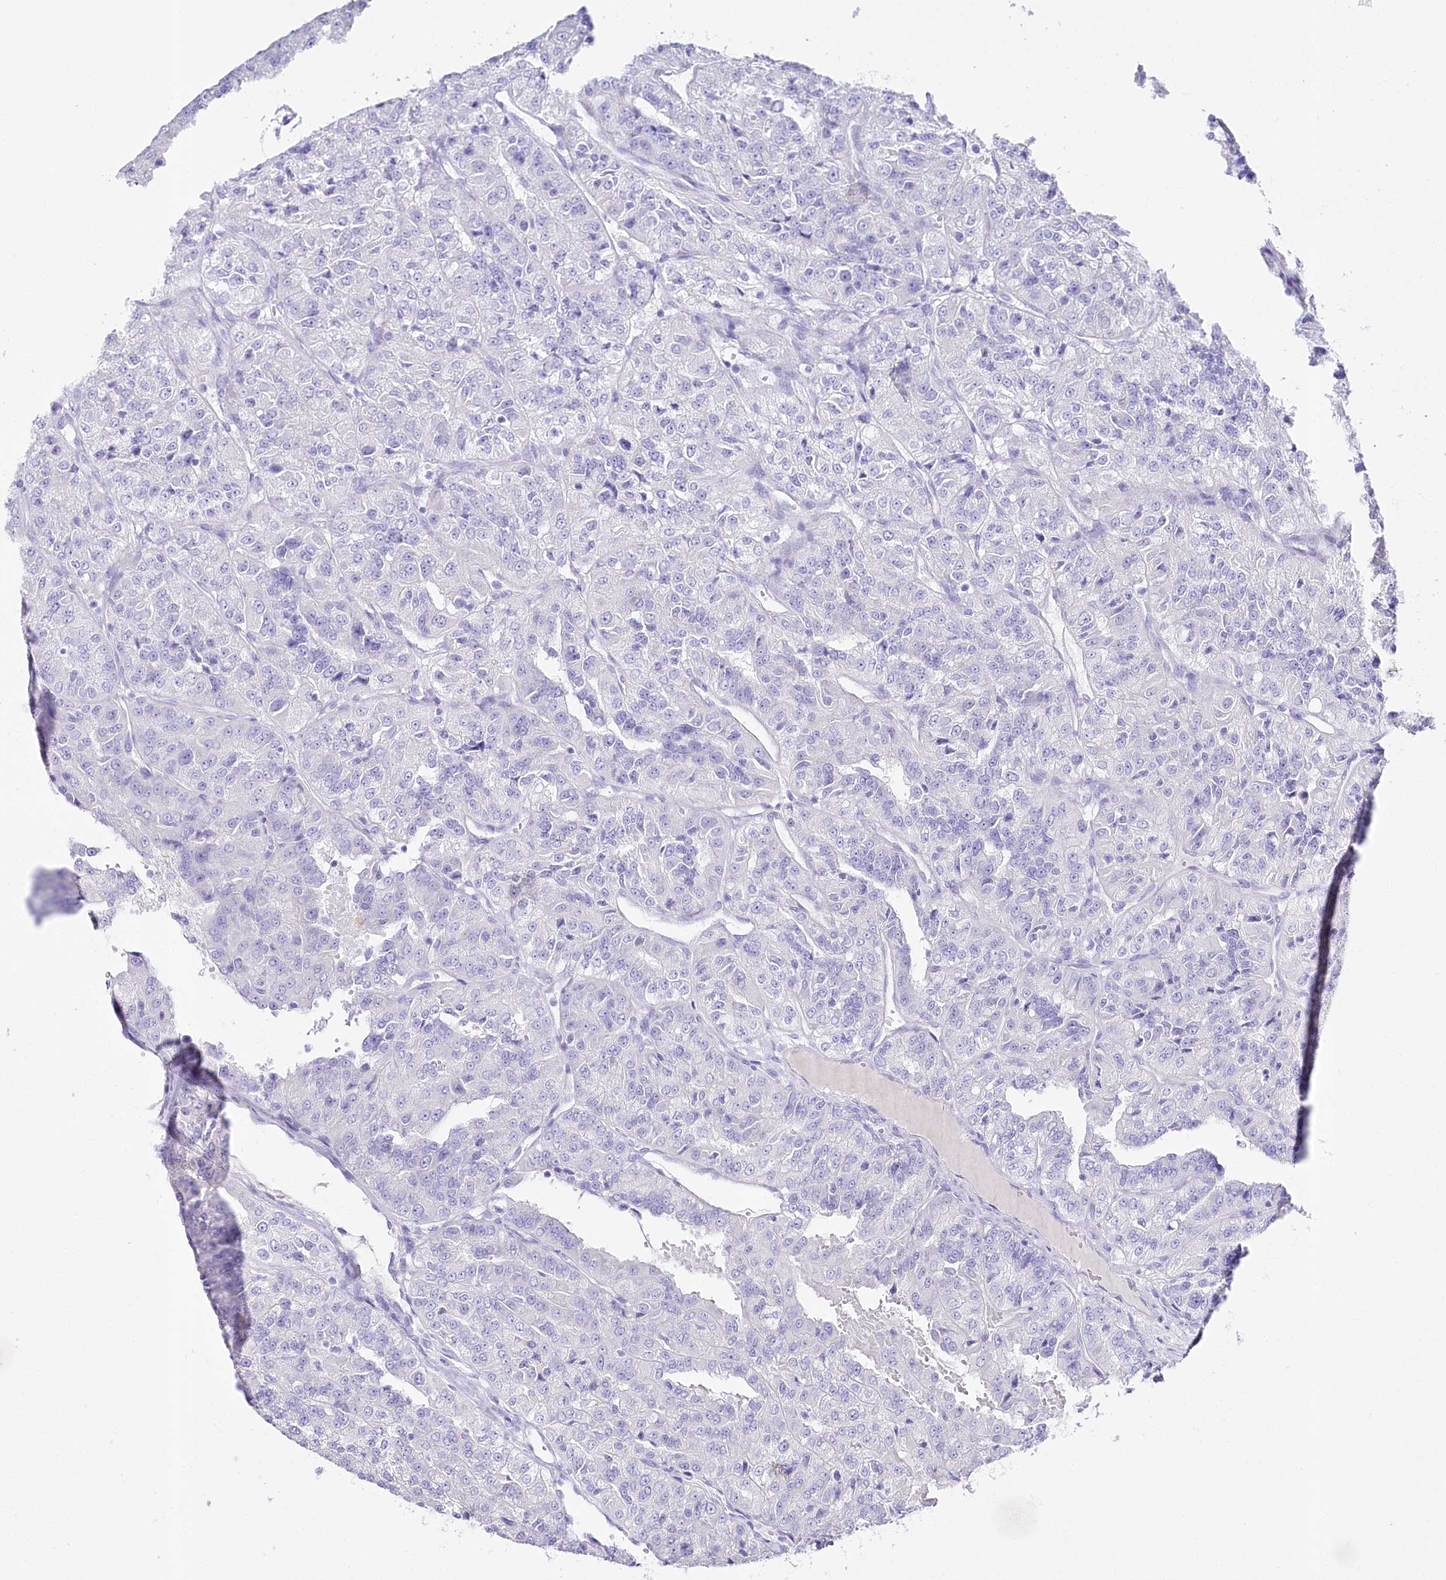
{"staining": {"intensity": "negative", "quantity": "none", "location": "none"}, "tissue": "renal cancer", "cell_type": "Tumor cells", "image_type": "cancer", "snomed": [{"axis": "morphology", "description": "Adenocarcinoma, NOS"}, {"axis": "topography", "description": "Kidney"}], "caption": "Immunohistochemistry micrograph of neoplastic tissue: renal cancer (adenocarcinoma) stained with DAB (3,3'-diaminobenzidine) reveals no significant protein staining in tumor cells.", "gene": "CSN3", "patient": {"sex": "female", "age": 63}}